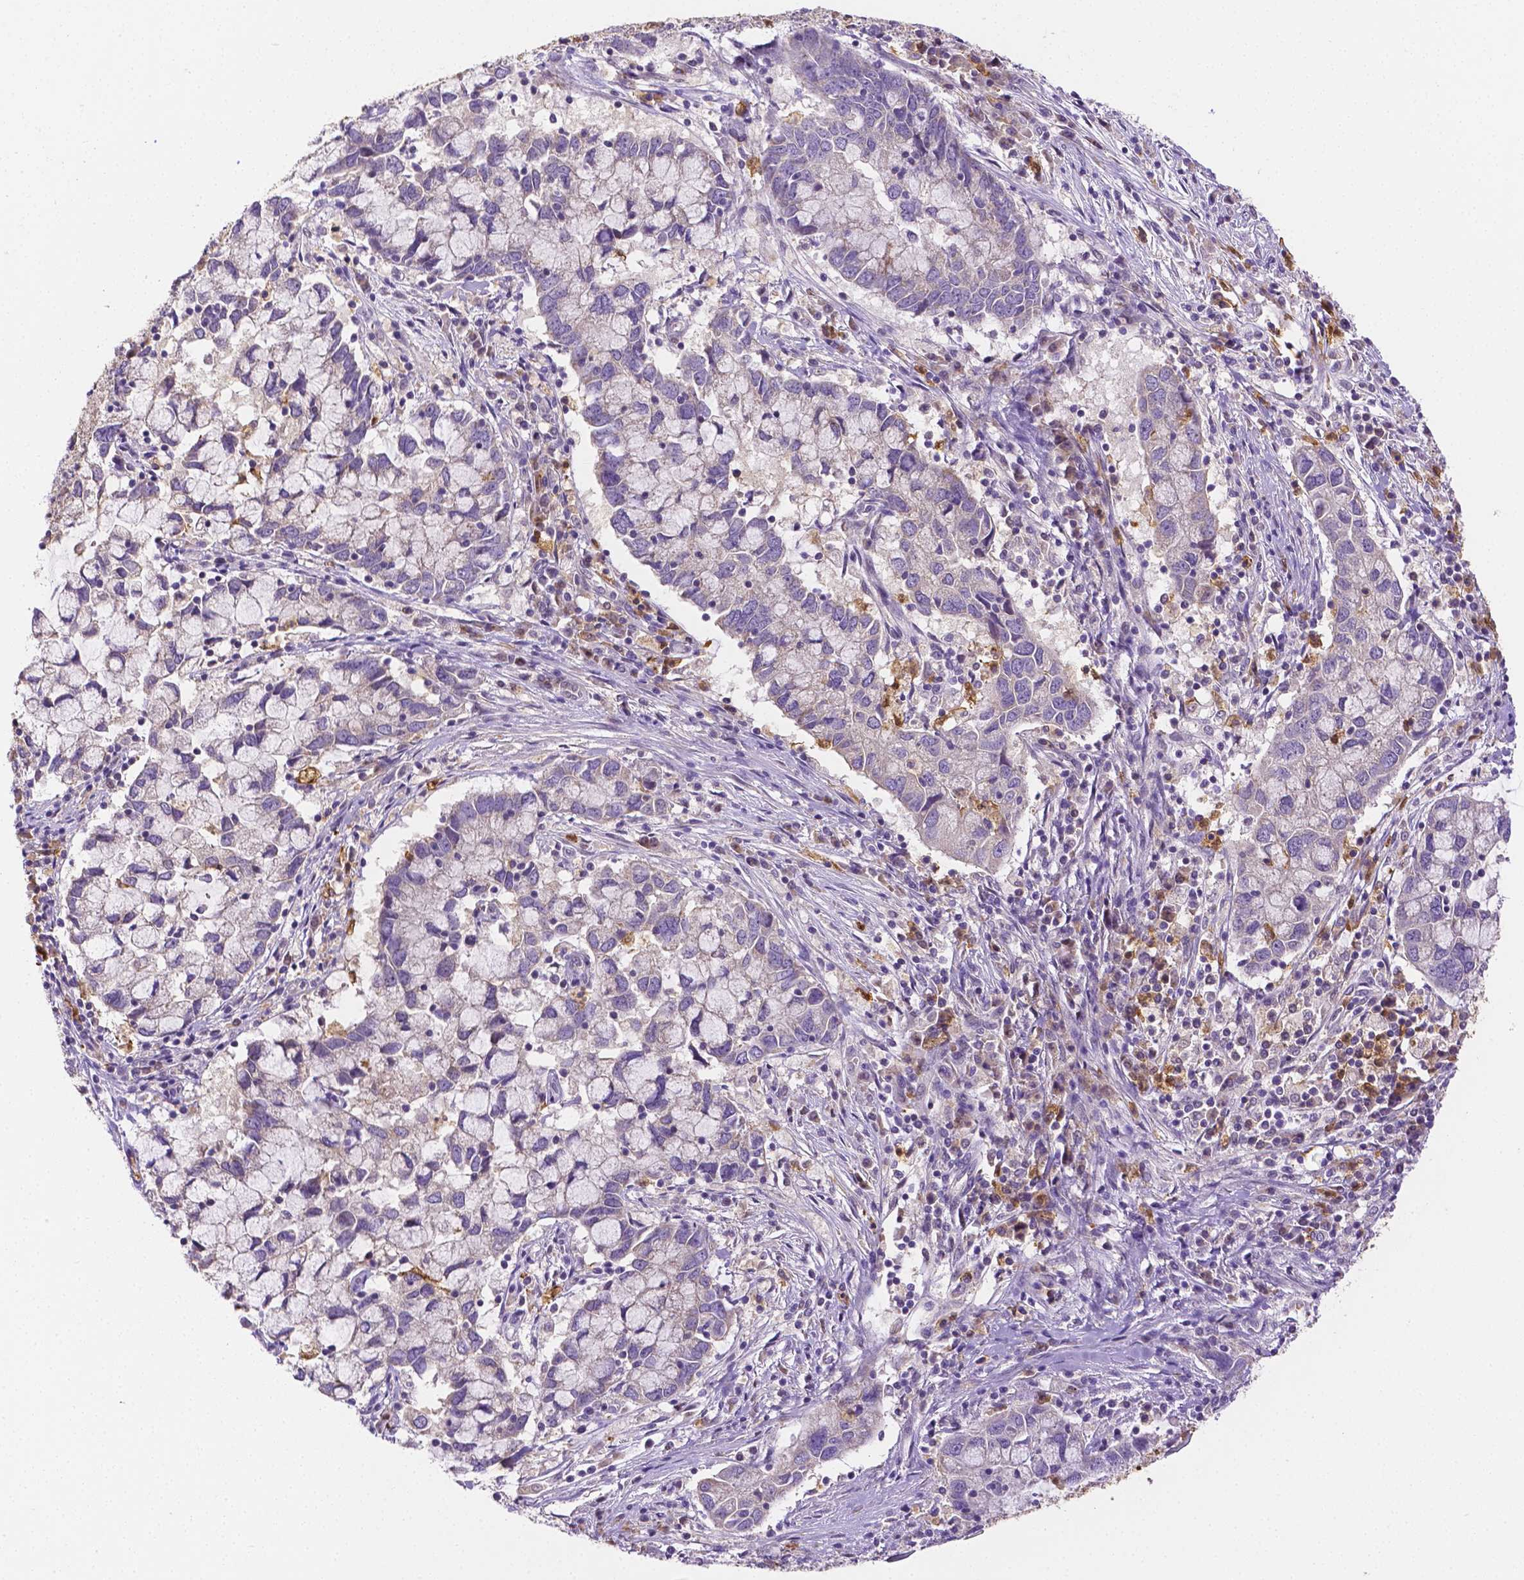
{"staining": {"intensity": "negative", "quantity": "none", "location": "none"}, "tissue": "cervical cancer", "cell_type": "Tumor cells", "image_type": "cancer", "snomed": [{"axis": "morphology", "description": "Adenocarcinoma, NOS"}, {"axis": "topography", "description": "Cervix"}], "caption": "Photomicrograph shows no significant protein expression in tumor cells of cervical cancer.", "gene": "ZNRD2", "patient": {"sex": "female", "age": 40}}